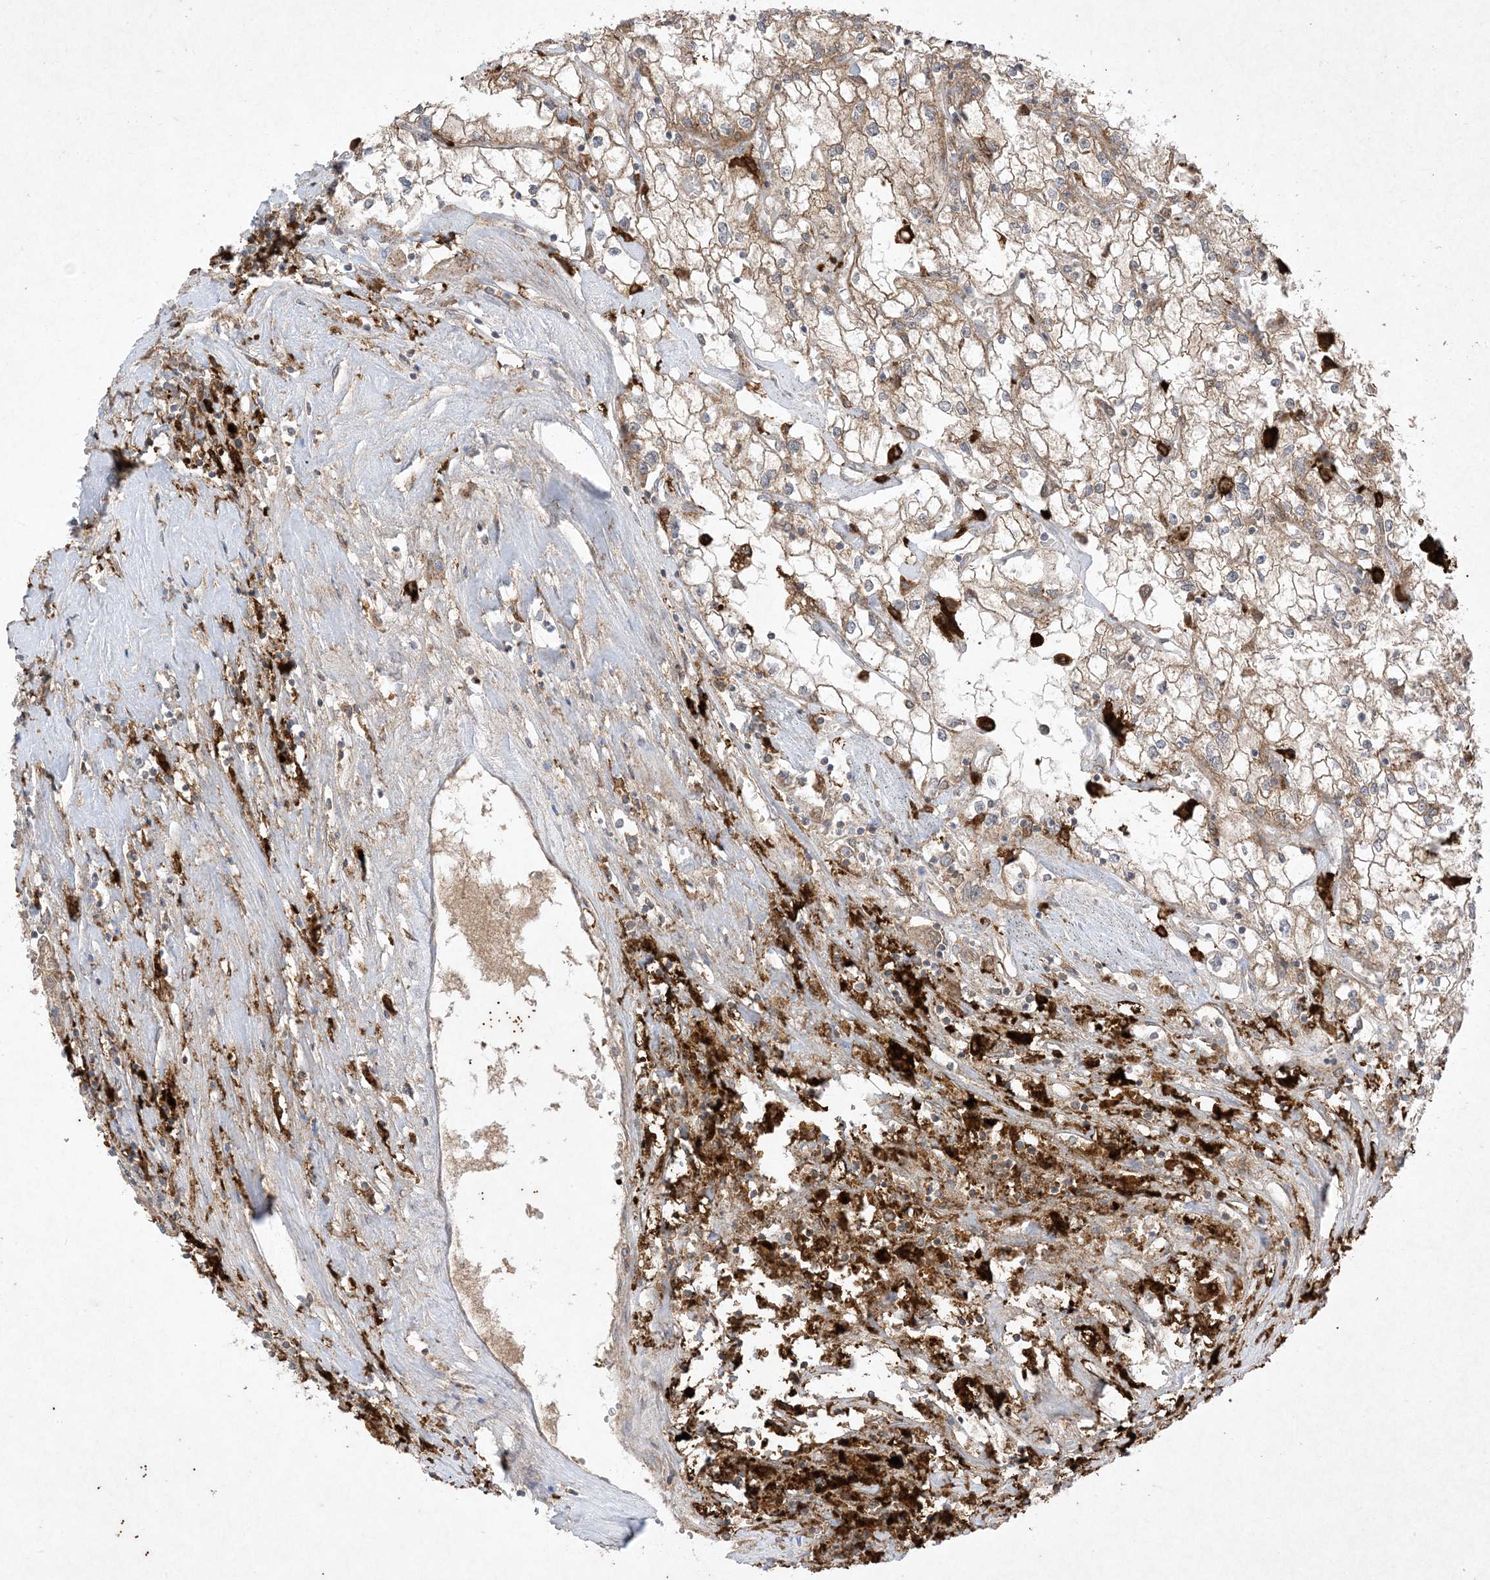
{"staining": {"intensity": "moderate", "quantity": ">75%", "location": "cytoplasmic/membranous"}, "tissue": "renal cancer", "cell_type": "Tumor cells", "image_type": "cancer", "snomed": [{"axis": "morphology", "description": "Adenocarcinoma, NOS"}, {"axis": "topography", "description": "Kidney"}], "caption": "Protein staining displays moderate cytoplasmic/membranous positivity in about >75% of tumor cells in adenocarcinoma (renal). The staining was performed using DAB to visualize the protein expression in brown, while the nuclei were stained in blue with hematoxylin (Magnification: 20x).", "gene": "UBE2C", "patient": {"sex": "male", "age": 56}}